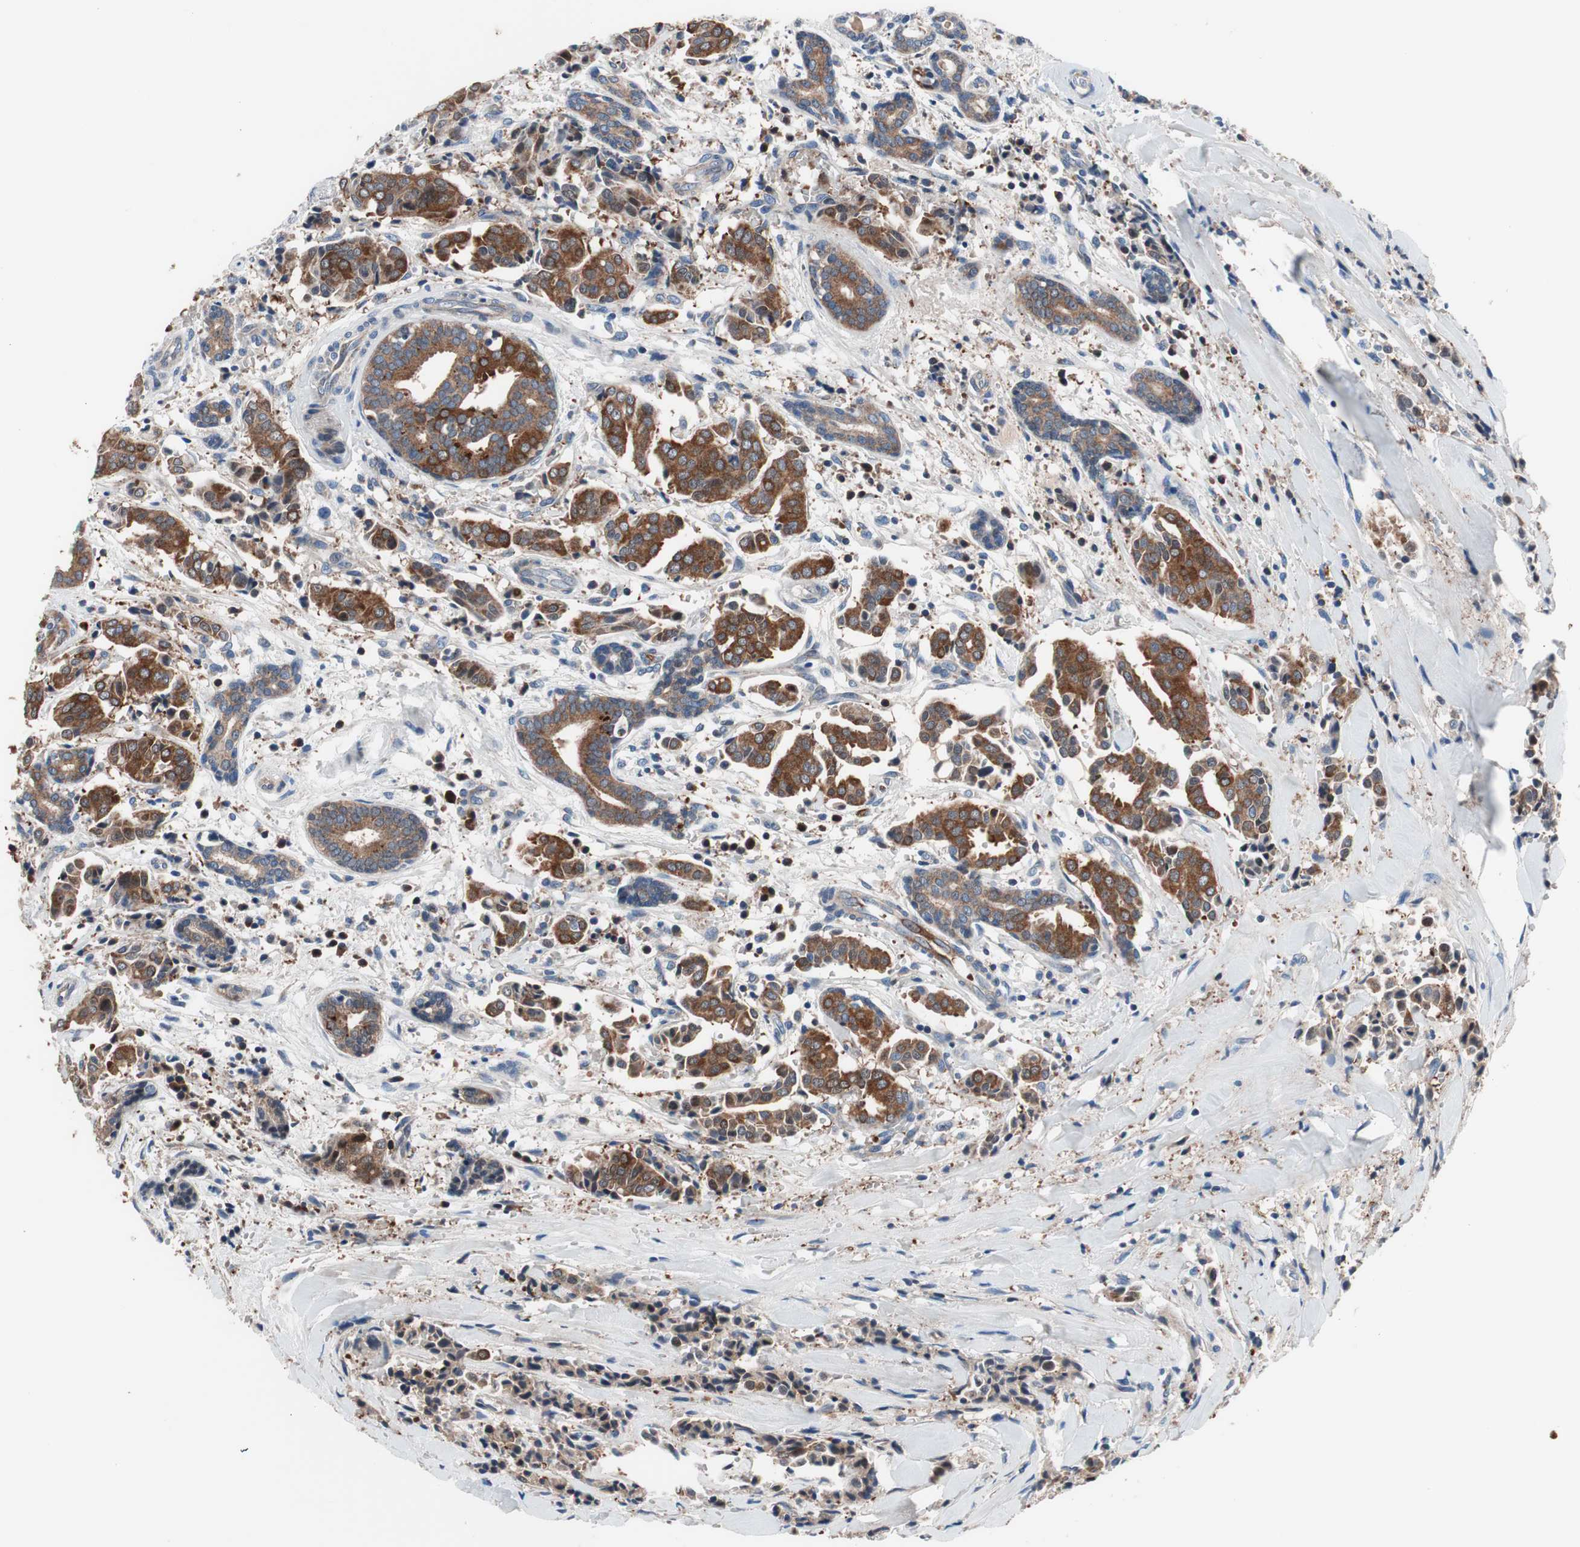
{"staining": {"intensity": "strong", "quantity": ">75%", "location": "cytoplasmic/membranous"}, "tissue": "head and neck cancer", "cell_type": "Tumor cells", "image_type": "cancer", "snomed": [{"axis": "morphology", "description": "Adenocarcinoma, NOS"}, {"axis": "topography", "description": "Salivary gland"}, {"axis": "topography", "description": "Head-Neck"}], "caption": "Adenocarcinoma (head and neck) tissue displays strong cytoplasmic/membranous expression in approximately >75% of tumor cells The staining is performed using DAB (3,3'-diaminobenzidine) brown chromogen to label protein expression. The nuclei are counter-stained blue using hematoxylin.", "gene": "PRDX2", "patient": {"sex": "female", "age": 59}}